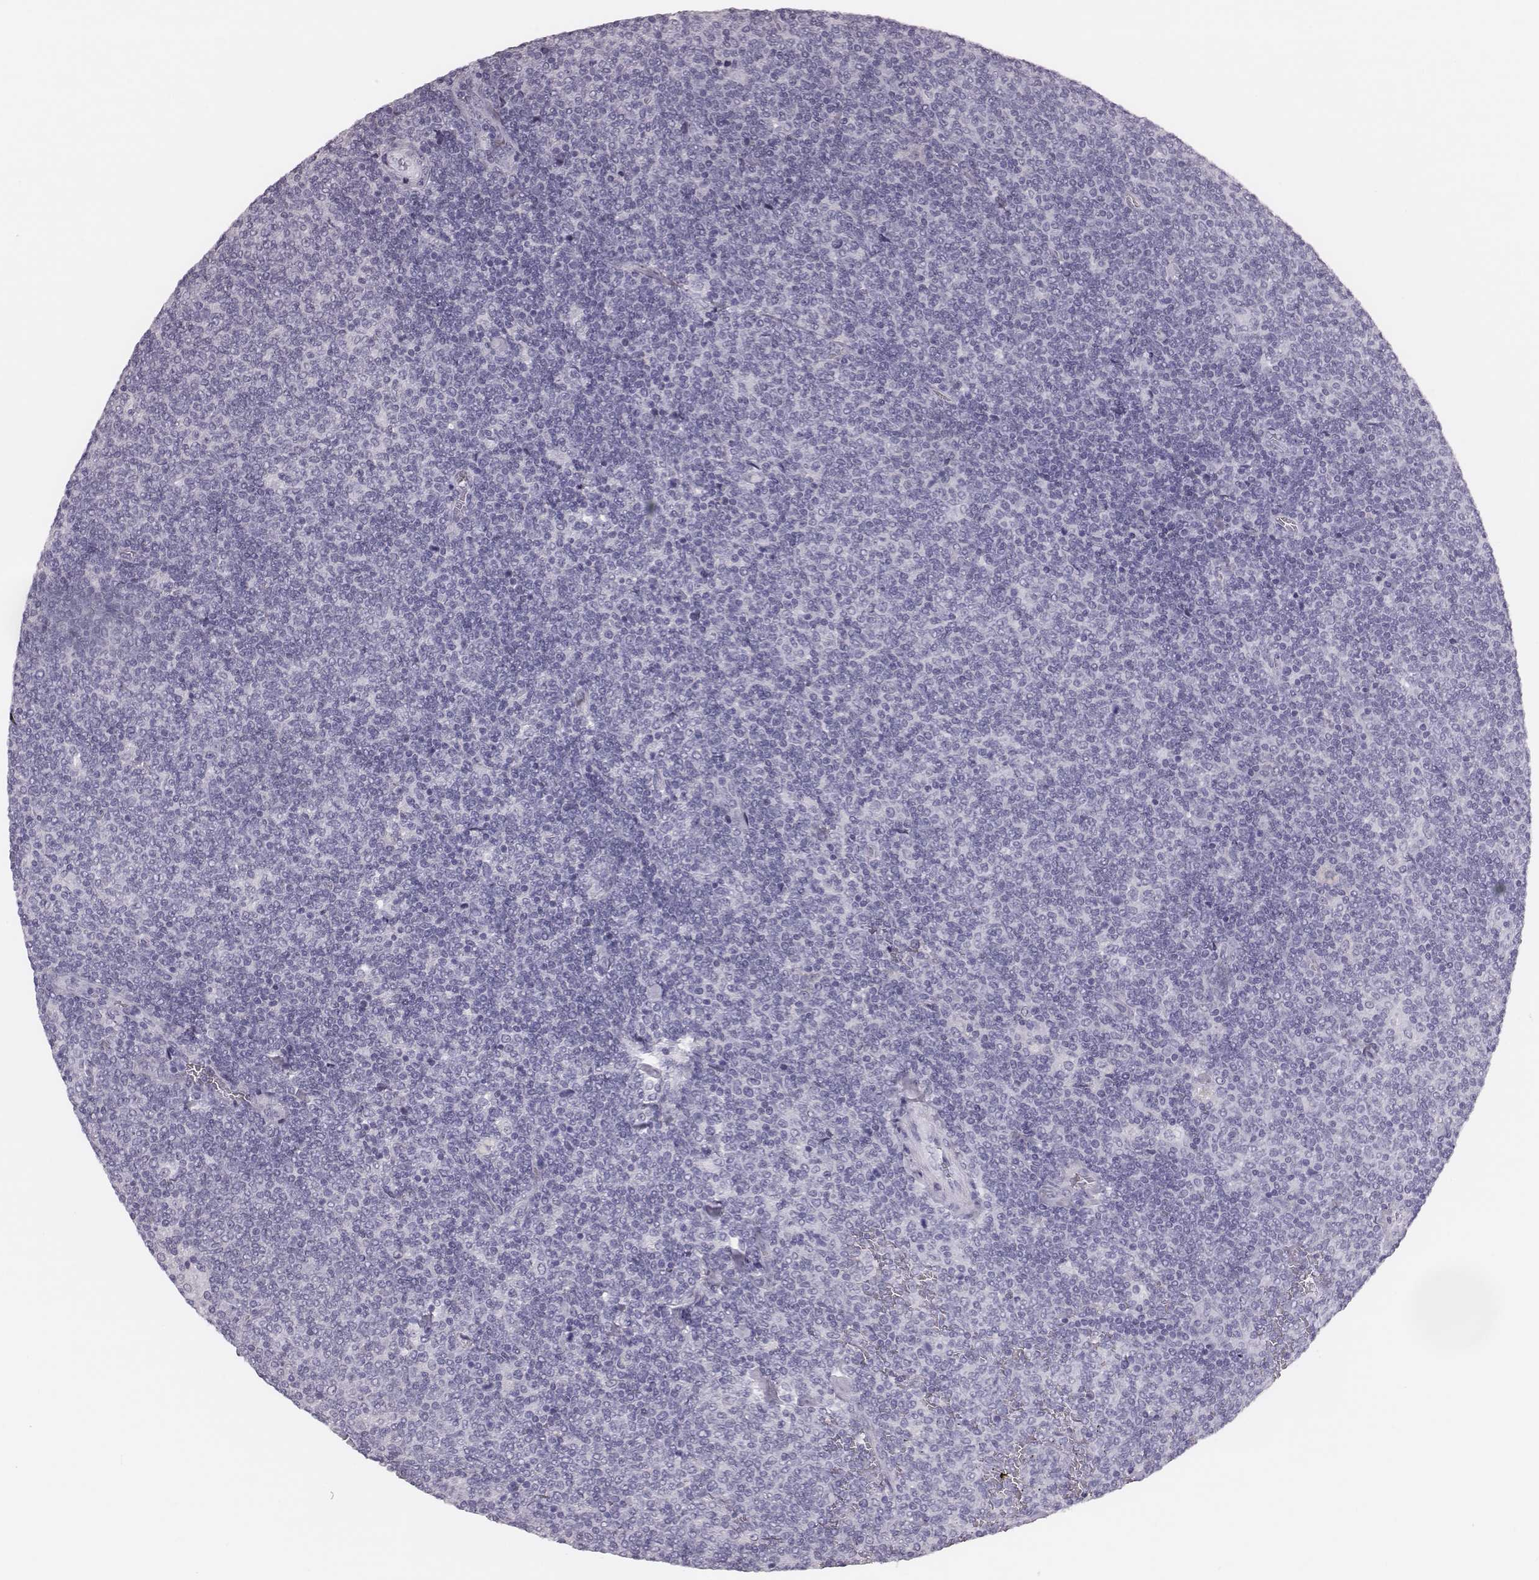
{"staining": {"intensity": "negative", "quantity": "none", "location": "none"}, "tissue": "lymphoma", "cell_type": "Tumor cells", "image_type": "cancer", "snomed": [{"axis": "morphology", "description": "Malignant lymphoma, non-Hodgkin's type, Low grade"}, {"axis": "topography", "description": "Lymph node"}], "caption": "The histopathology image displays no significant staining in tumor cells of malignant lymphoma, non-Hodgkin's type (low-grade).", "gene": "CSH1", "patient": {"sex": "male", "age": 52}}